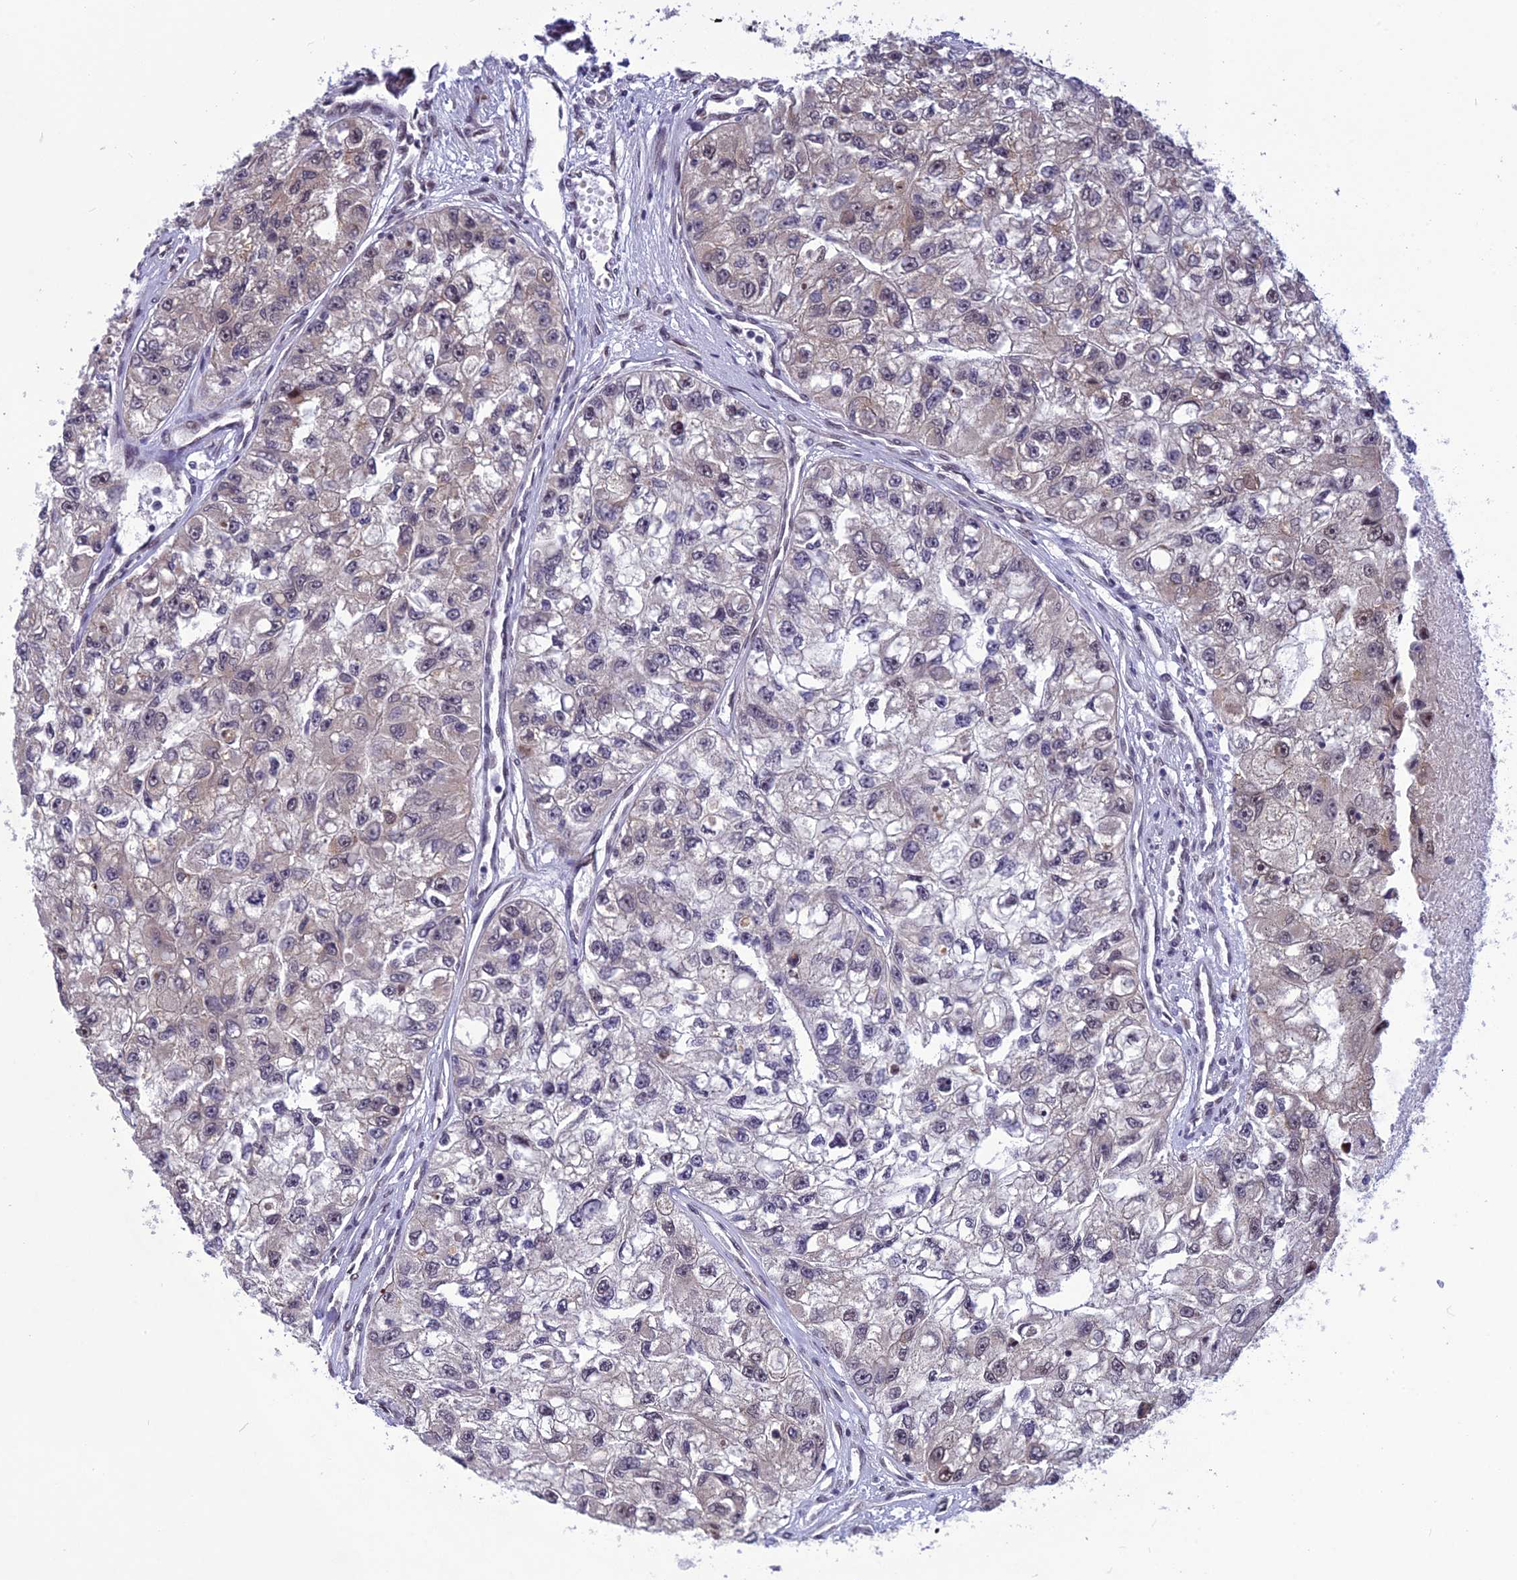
{"staining": {"intensity": "negative", "quantity": "none", "location": "none"}, "tissue": "renal cancer", "cell_type": "Tumor cells", "image_type": "cancer", "snomed": [{"axis": "morphology", "description": "Adenocarcinoma, NOS"}, {"axis": "topography", "description": "Kidney"}], "caption": "An immunohistochemistry (IHC) photomicrograph of renal adenocarcinoma is shown. There is no staining in tumor cells of renal adenocarcinoma. (DAB (3,3'-diaminobenzidine) immunohistochemistry, high magnification).", "gene": "RTRAF", "patient": {"sex": "male", "age": 63}}